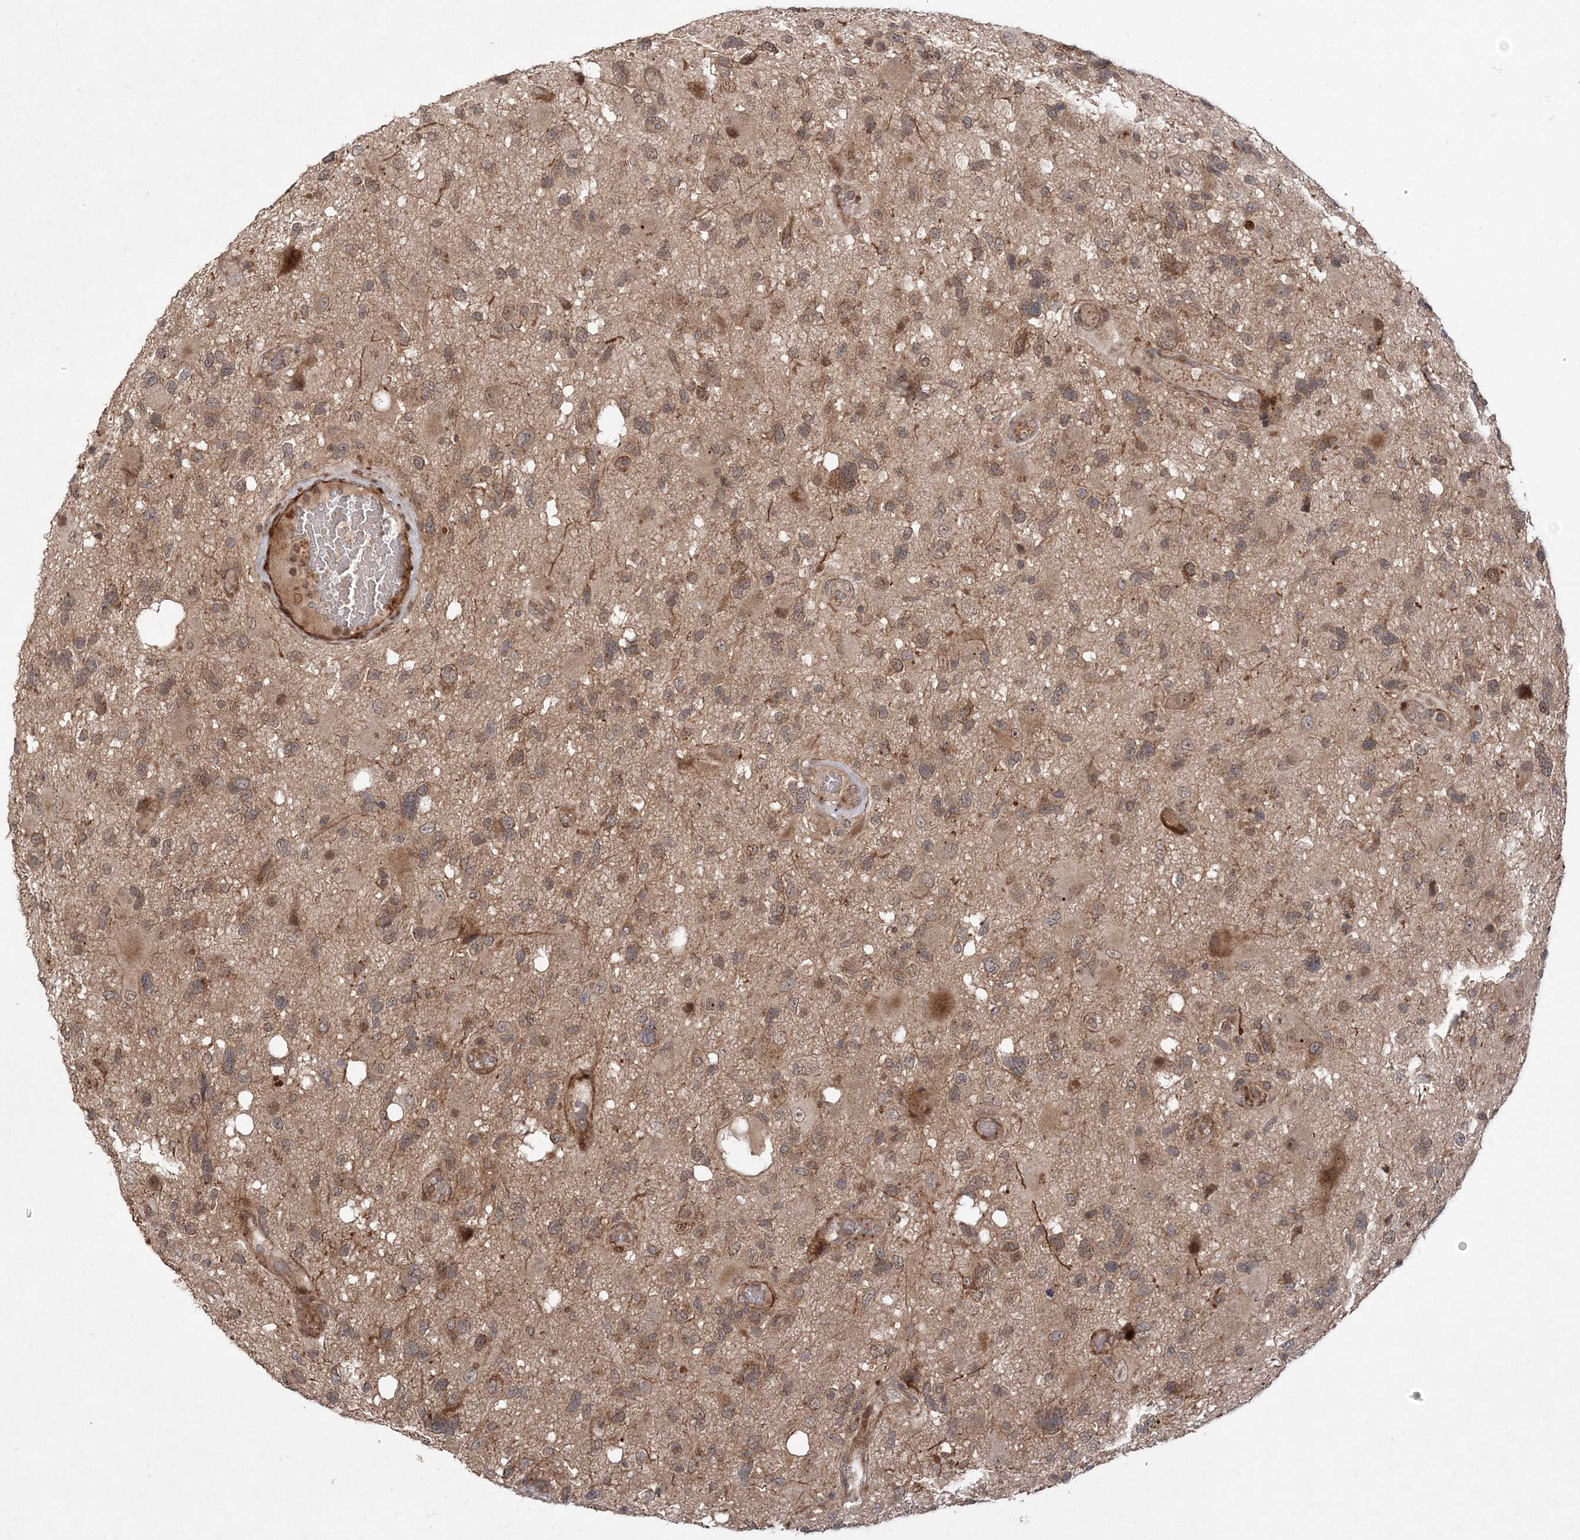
{"staining": {"intensity": "moderate", "quantity": "25%-75%", "location": "cytoplasmic/membranous,nuclear"}, "tissue": "glioma", "cell_type": "Tumor cells", "image_type": "cancer", "snomed": [{"axis": "morphology", "description": "Glioma, malignant, High grade"}, {"axis": "topography", "description": "Brain"}], "caption": "Tumor cells display medium levels of moderate cytoplasmic/membranous and nuclear staining in about 25%-75% of cells in human glioma.", "gene": "UBTD2", "patient": {"sex": "male", "age": 33}}